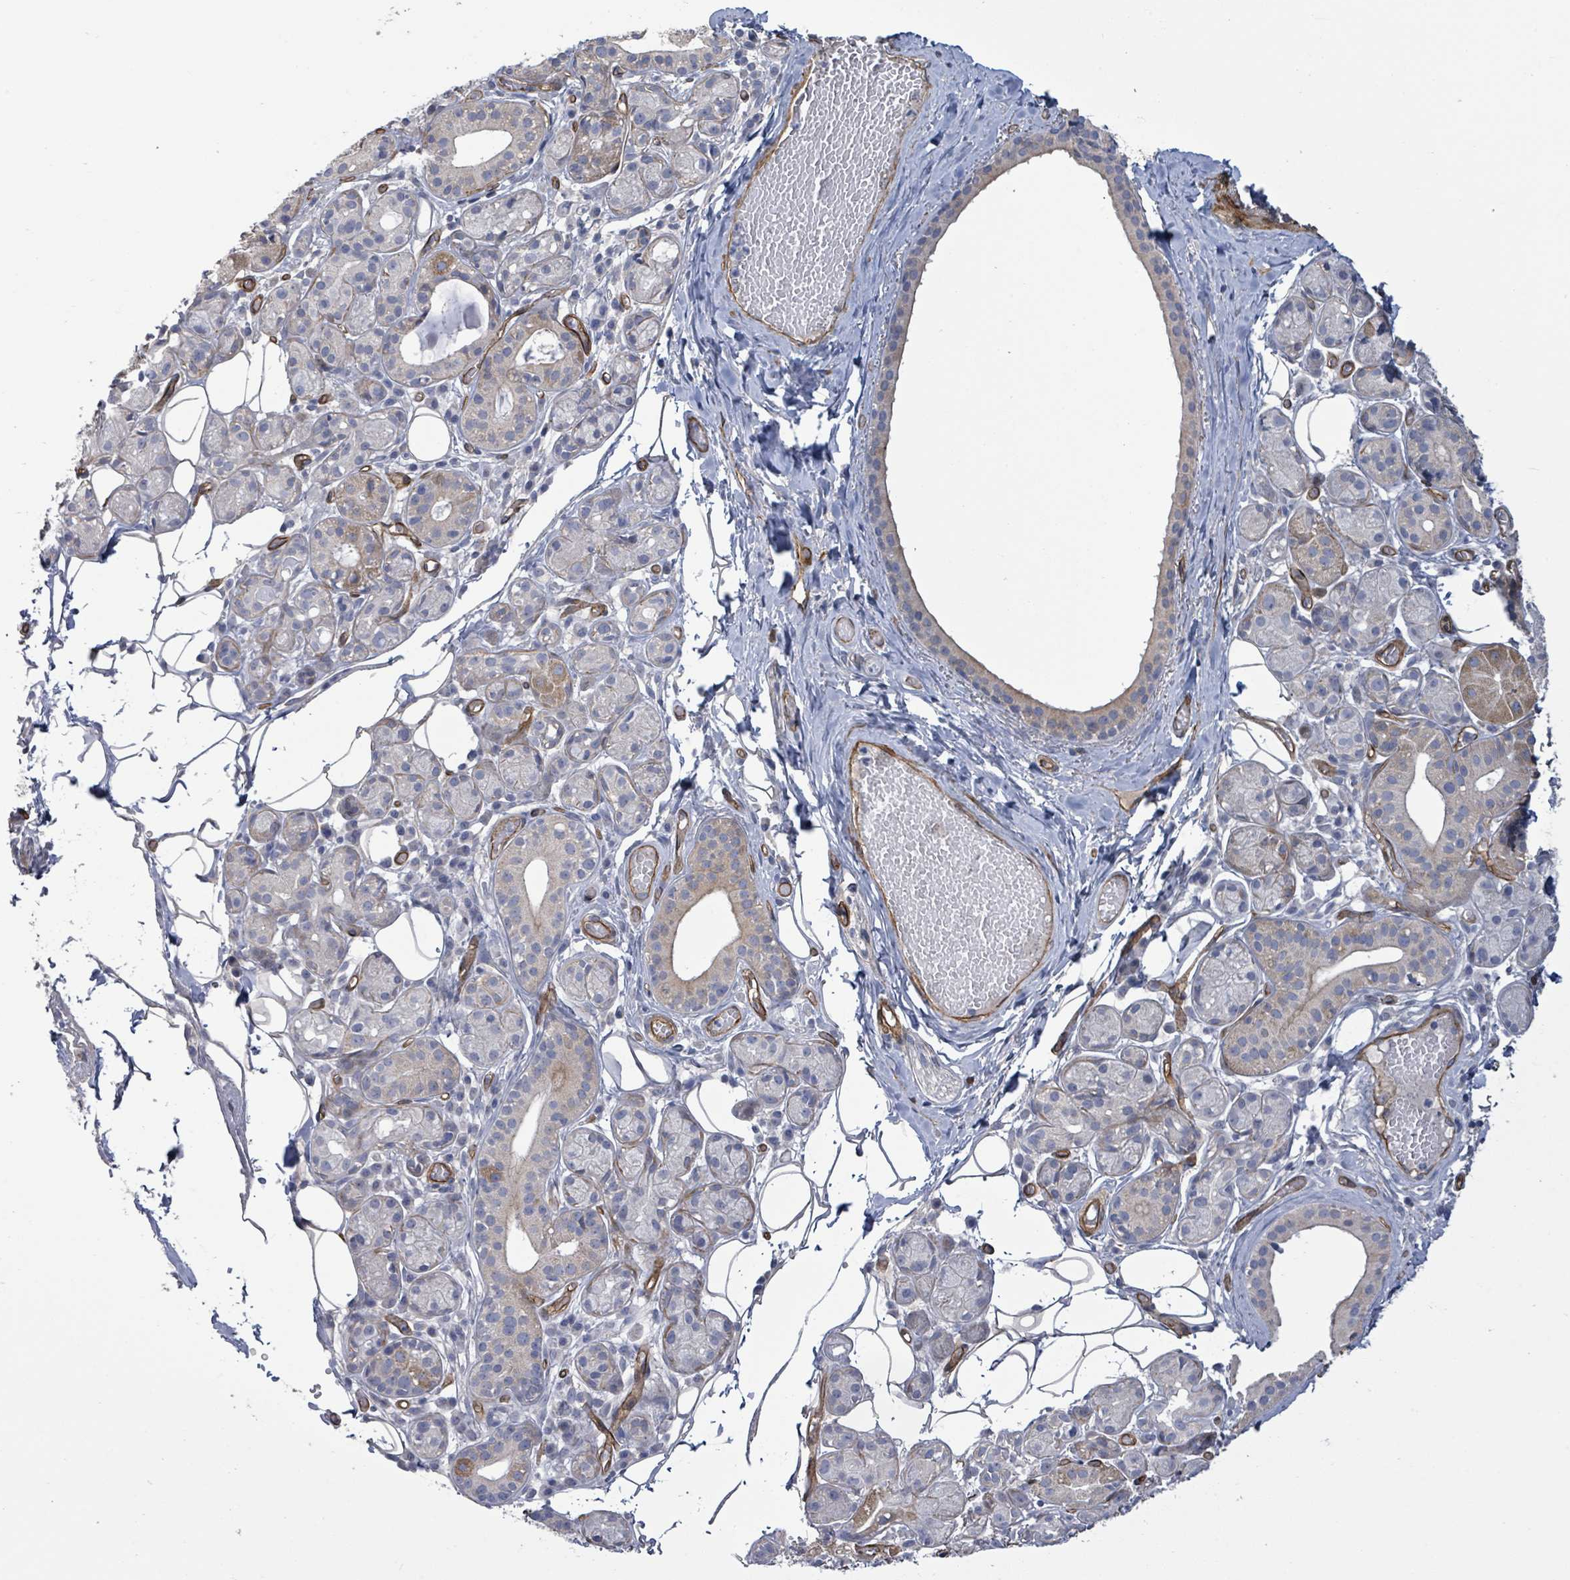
{"staining": {"intensity": "moderate", "quantity": "<25%", "location": "cytoplasmic/membranous"}, "tissue": "salivary gland", "cell_type": "Glandular cells", "image_type": "normal", "snomed": [{"axis": "morphology", "description": "Normal tissue, NOS"}, {"axis": "topography", "description": "Salivary gland"}], "caption": "Brown immunohistochemical staining in benign human salivary gland displays moderate cytoplasmic/membranous expression in about <25% of glandular cells.", "gene": "KANK3", "patient": {"sex": "male", "age": 82}}